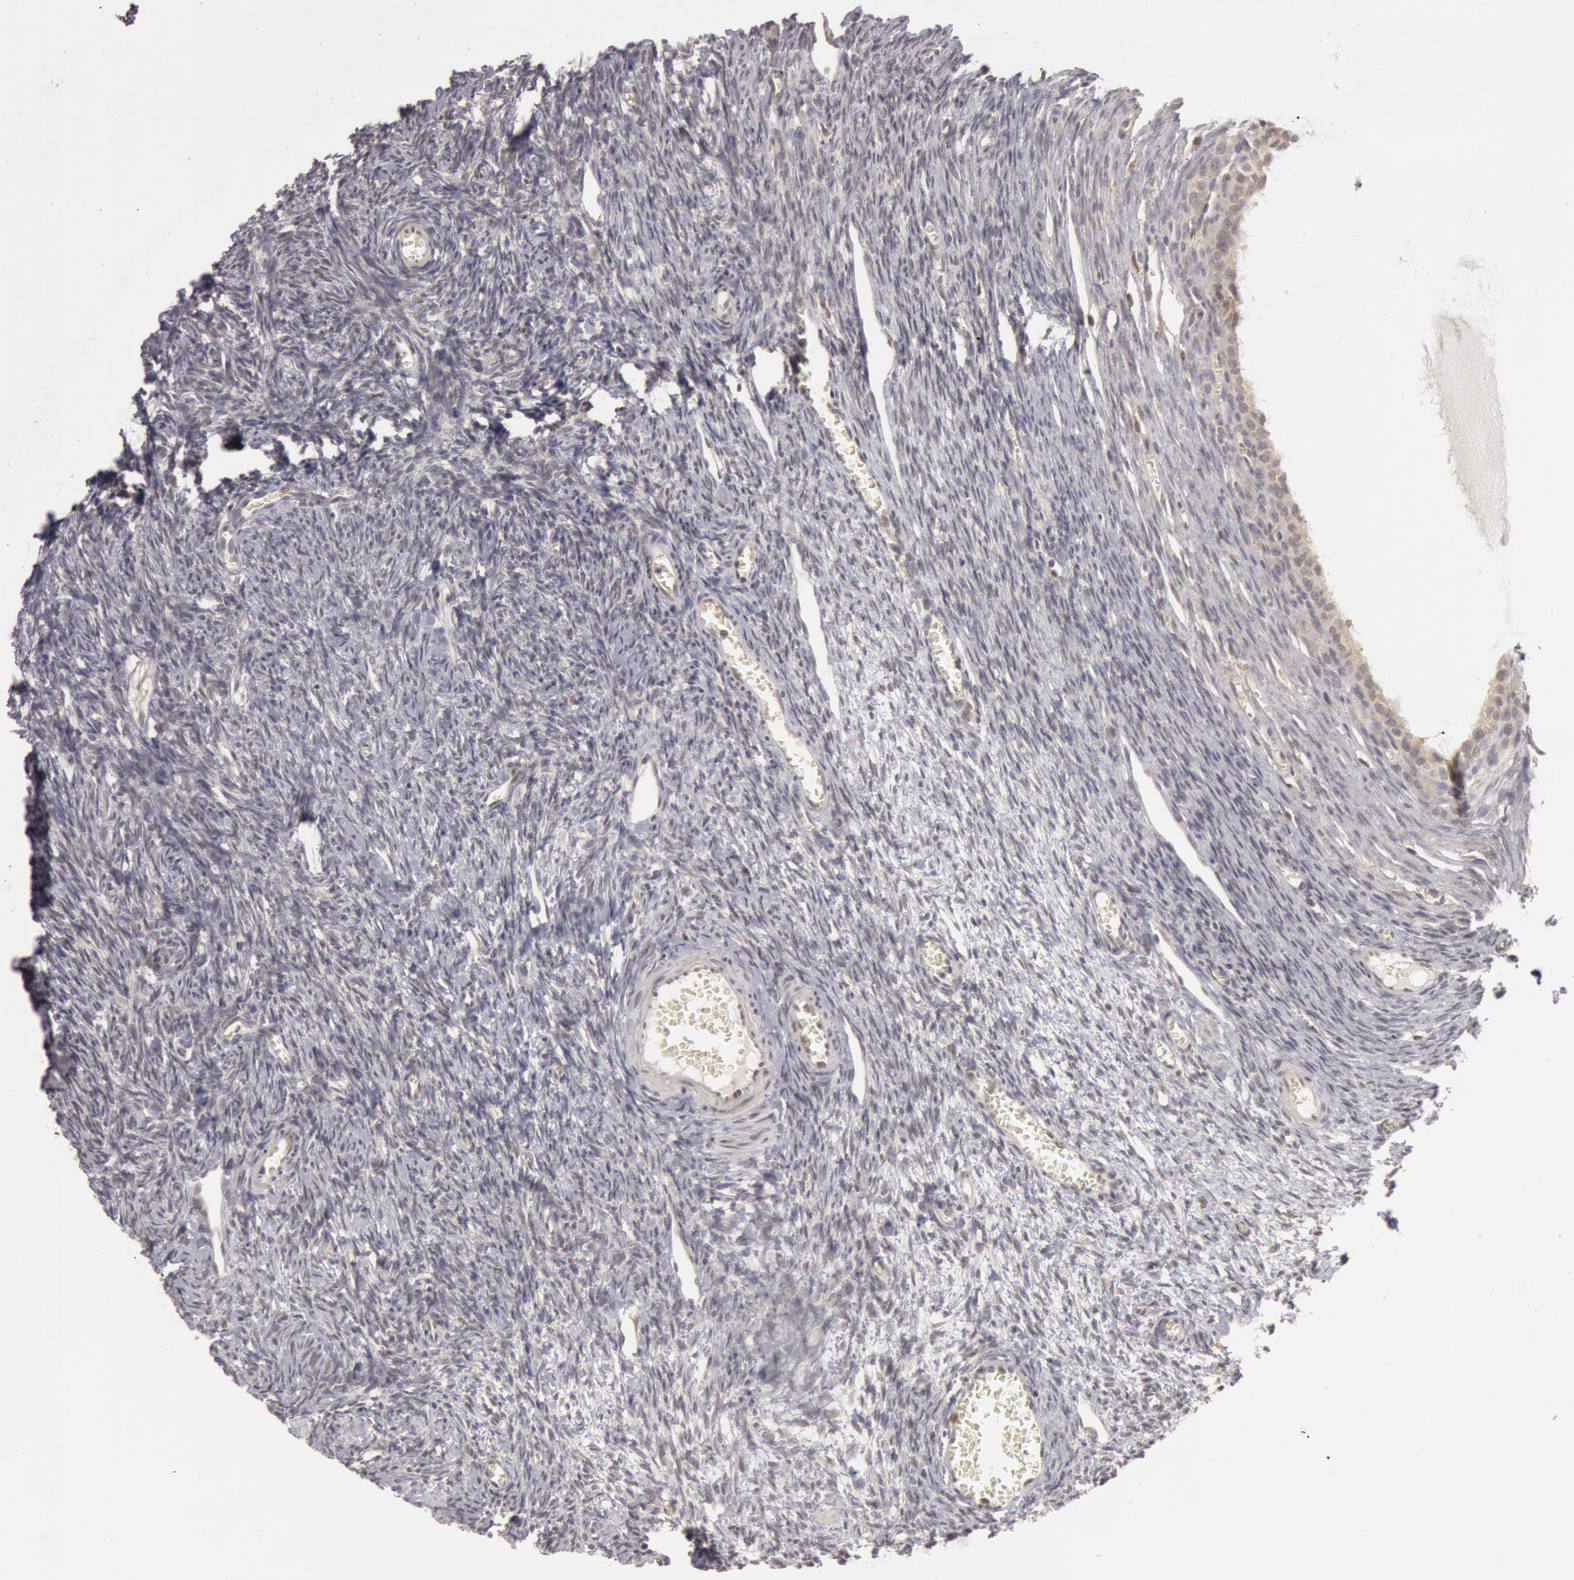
{"staining": {"intensity": "negative", "quantity": "none", "location": "none"}, "tissue": "ovary", "cell_type": "Follicle cells", "image_type": "normal", "snomed": [{"axis": "morphology", "description": "Normal tissue, NOS"}, {"axis": "topography", "description": "Ovary"}], "caption": "An IHC photomicrograph of benign ovary is shown. There is no staining in follicle cells of ovary. The staining is performed using DAB (3,3'-diaminobenzidine) brown chromogen with nuclei counter-stained in using hematoxylin.", "gene": "OASL", "patient": {"sex": "female", "age": 27}}